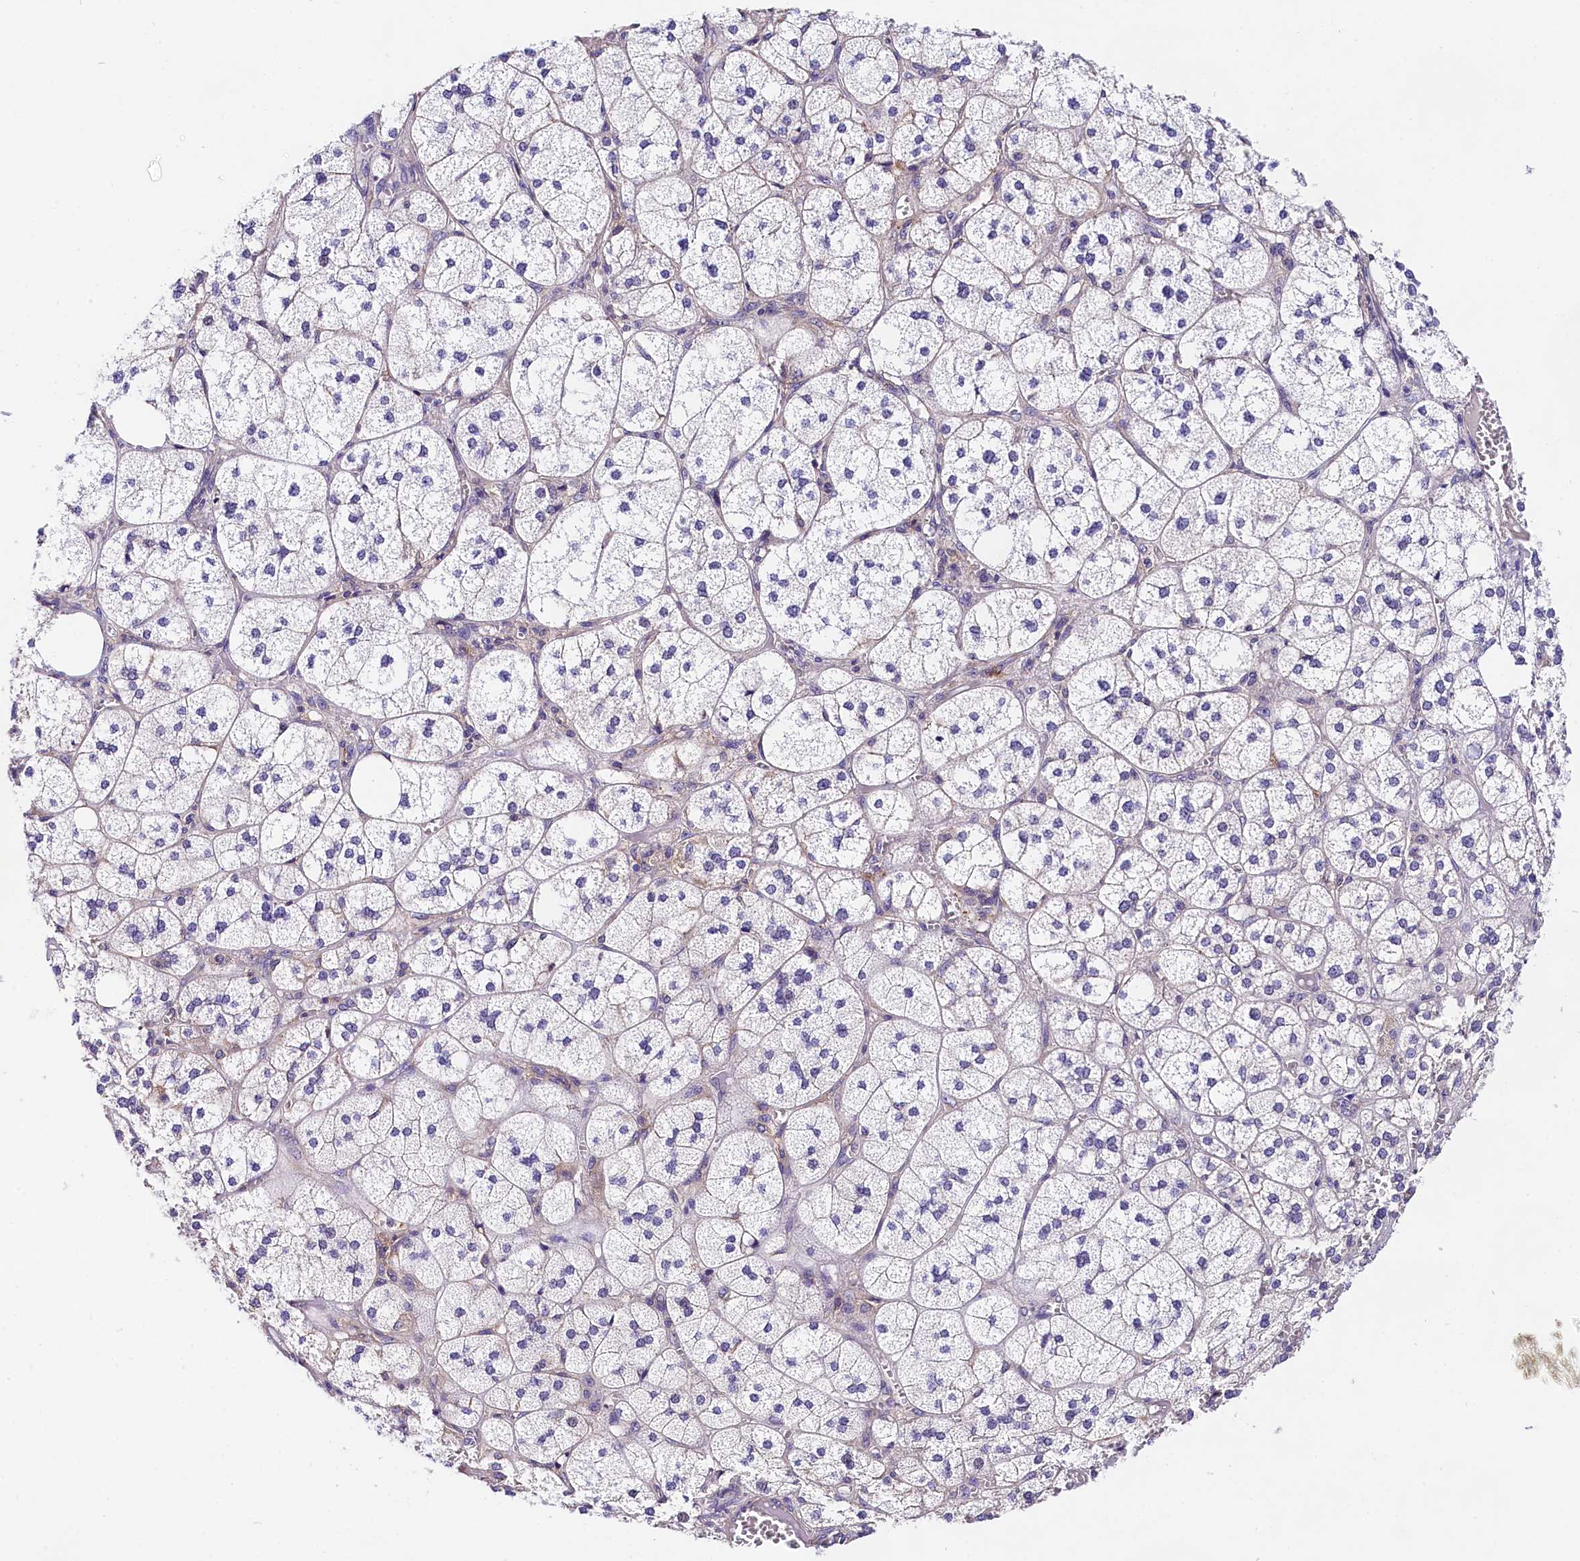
{"staining": {"intensity": "weak", "quantity": "<25%", "location": "cytoplasmic/membranous"}, "tissue": "adrenal gland", "cell_type": "Glandular cells", "image_type": "normal", "snomed": [{"axis": "morphology", "description": "Normal tissue, NOS"}, {"axis": "topography", "description": "Adrenal gland"}], "caption": "Protein analysis of benign adrenal gland displays no significant expression in glandular cells.", "gene": "OAS3", "patient": {"sex": "female", "age": 61}}